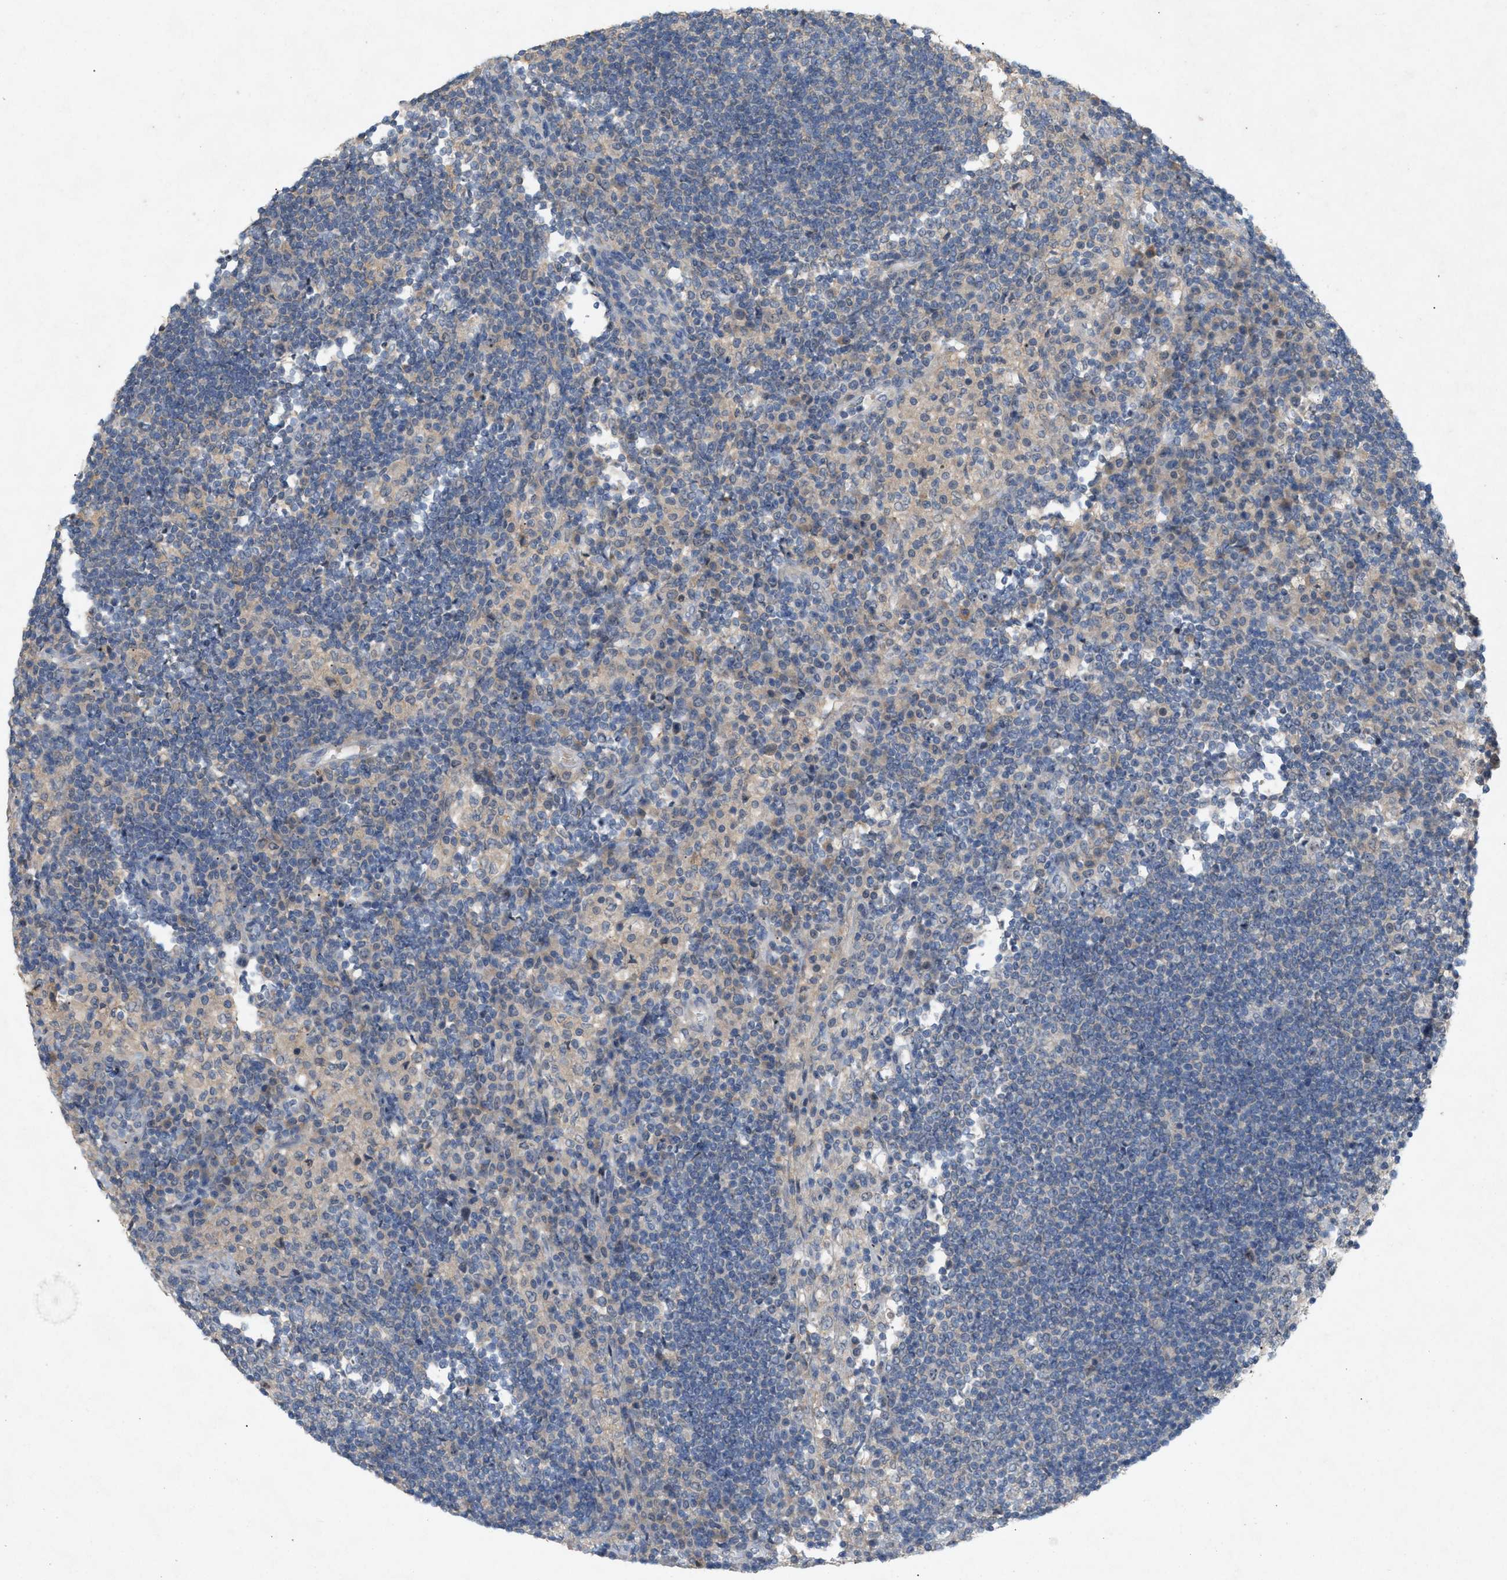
{"staining": {"intensity": "negative", "quantity": "none", "location": "none"}, "tissue": "lymph node", "cell_type": "Germinal center cells", "image_type": "normal", "snomed": [{"axis": "morphology", "description": "Normal tissue, NOS"}, {"axis": "topography", "description": "Lymph node"}], "caption": "A high-resolution histopathology image shows immunohistochemistry staining of normal lymph node, which demonstrates no significant positivity in germinal center cells.", "gene": "DCAF7", "patient": {"sex": "female", "age": 53}}